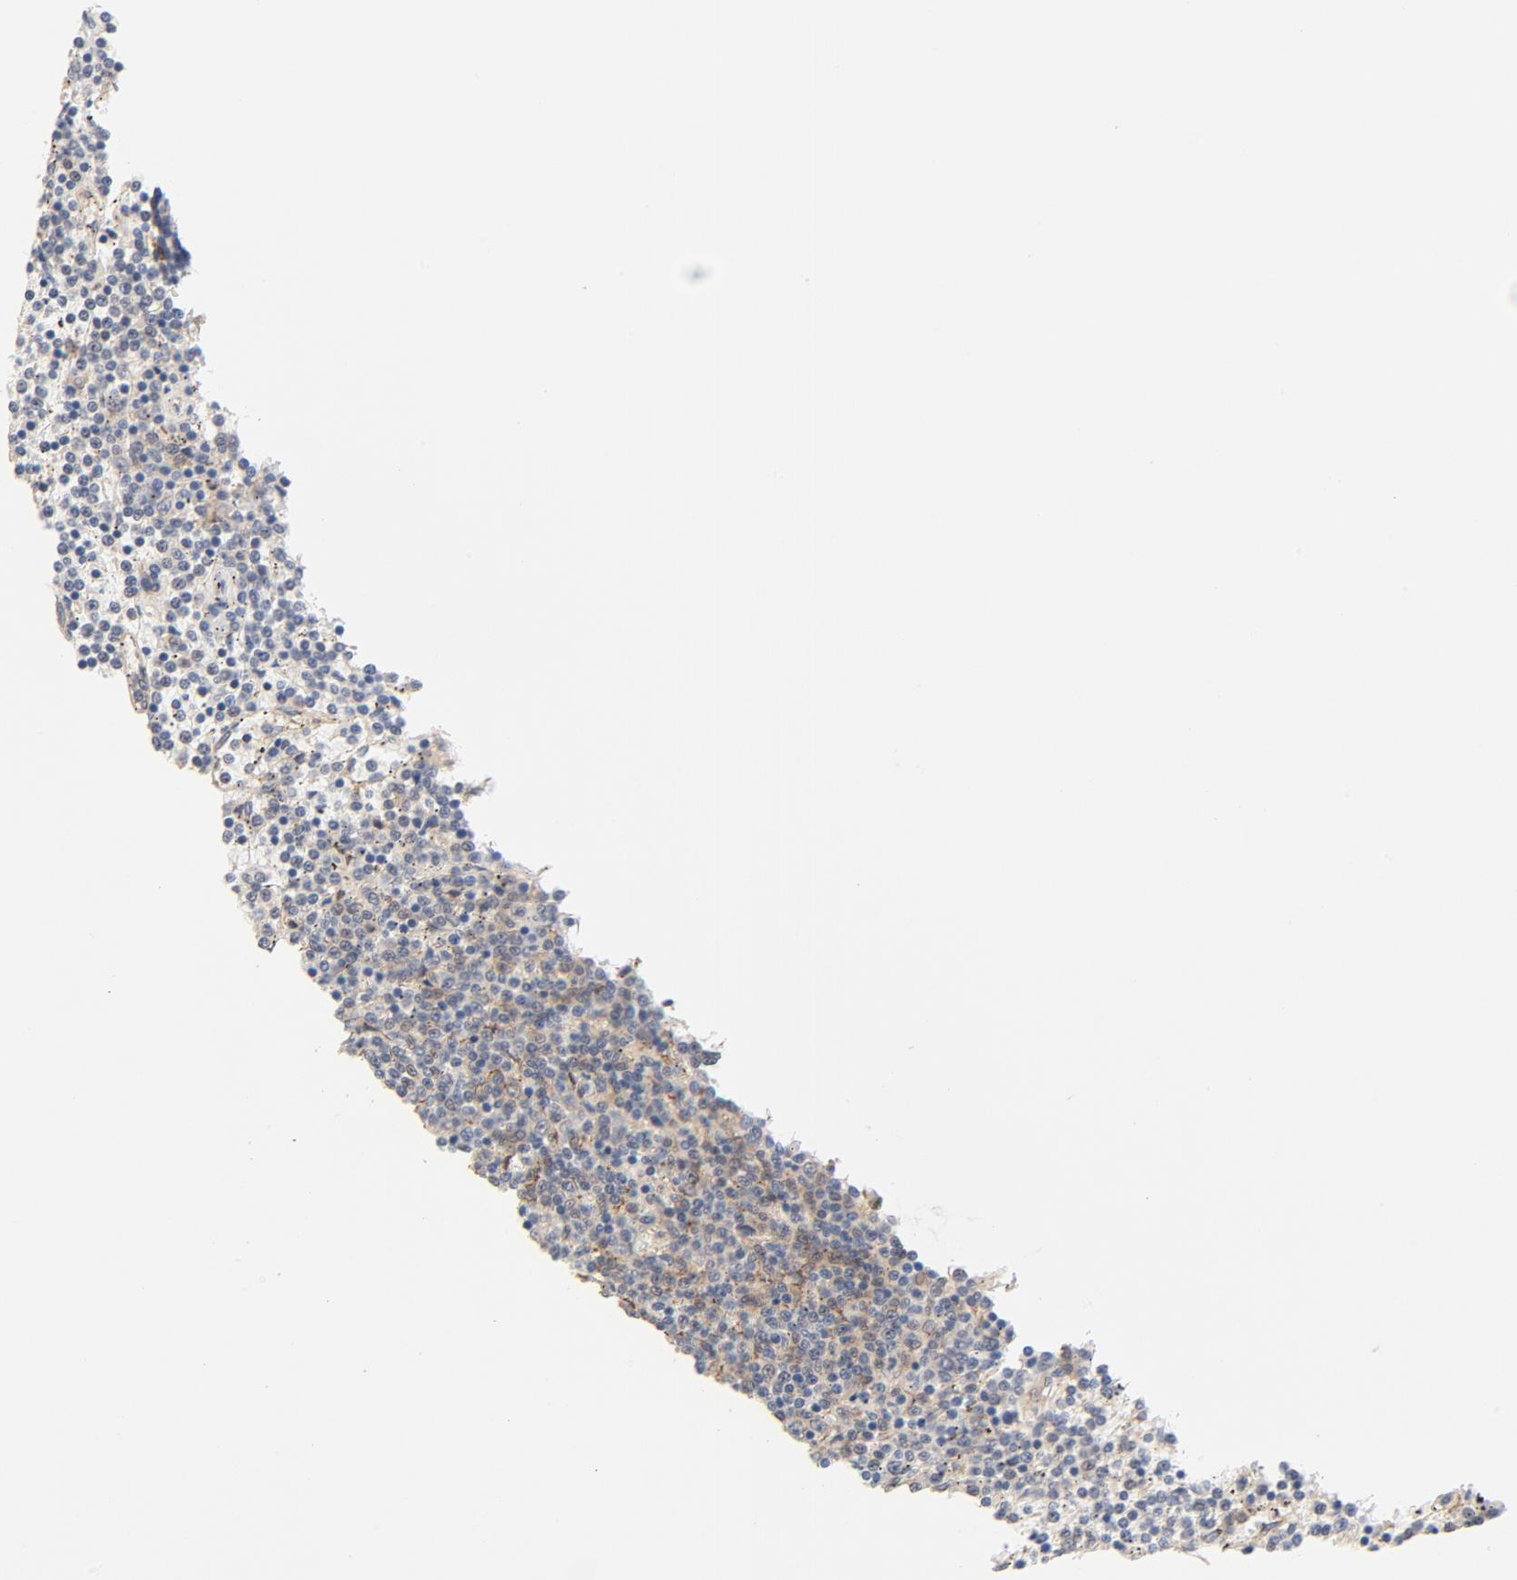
{"staining": {"intensity": "weak", "quantity": "25%-75%", "location": "cytoplasmic/membranous"}, "tissue": "lymphoma", "cell_type": "Tumor cells", "image_type": "cancer", "snomed": [{"axis": "morphology", "description": "Malignant lymphoma, non-Hodgkin's type, Low grade"}, {"axis": "topography", "description": "Spleen"}], "caption": "Immunohistochemistry (IHC) image of low-grade malignant lymphoma, non-Hodgkin's type stained for a protein (brown), which demonstrates low levels of weak cytoplasmic/membranous expression in about 25%-75% of tumor cells.", "gene": "EIF4E", "patient": {"sex": "female", "age": 50}}